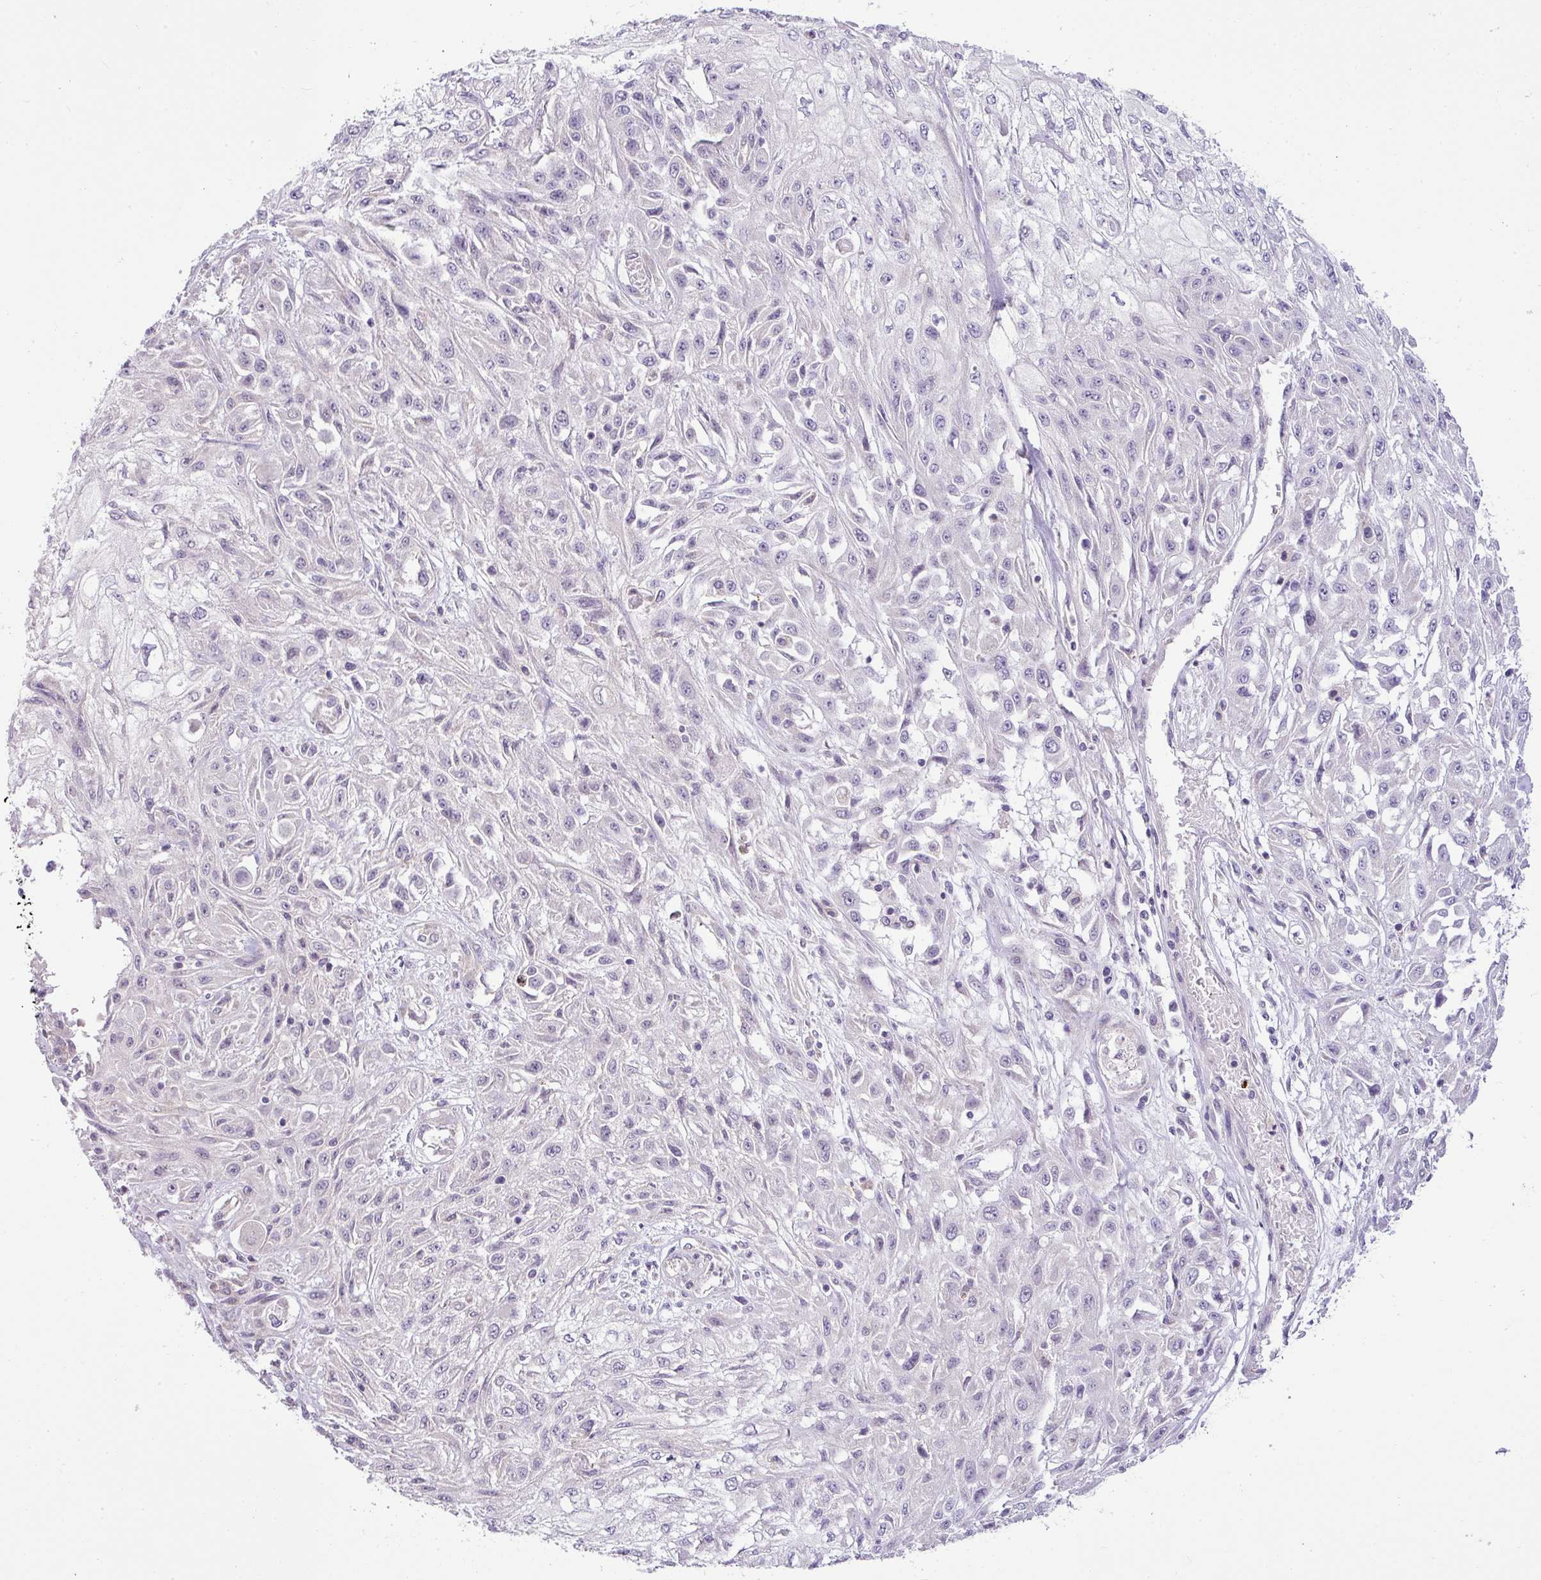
{"staining": {"intensity": "negative", "quantity": "none", "location": "none"}, "tissue": "skin cancer", "cell_type": "Tumor cells", "image_type": "cancer", "snomed": [{"axis": "morphology", "description": "Squamous cell carcinoma, NOS"}, {"axis": "morphology", "description": "Squamous cell carcinoma, metastatic, NOS"}, {"axis": "topography", "description": "Skin"}, {"axis": "topography", "description": "Lymph node"}], "caption": "This is an immunohistochemistry micrograph of human skin cancer (squamous cell carcinoma). There is no staining in tumor cells.", "gene": "HBEGF", "patient": {"sex": "male", "age": 75}}